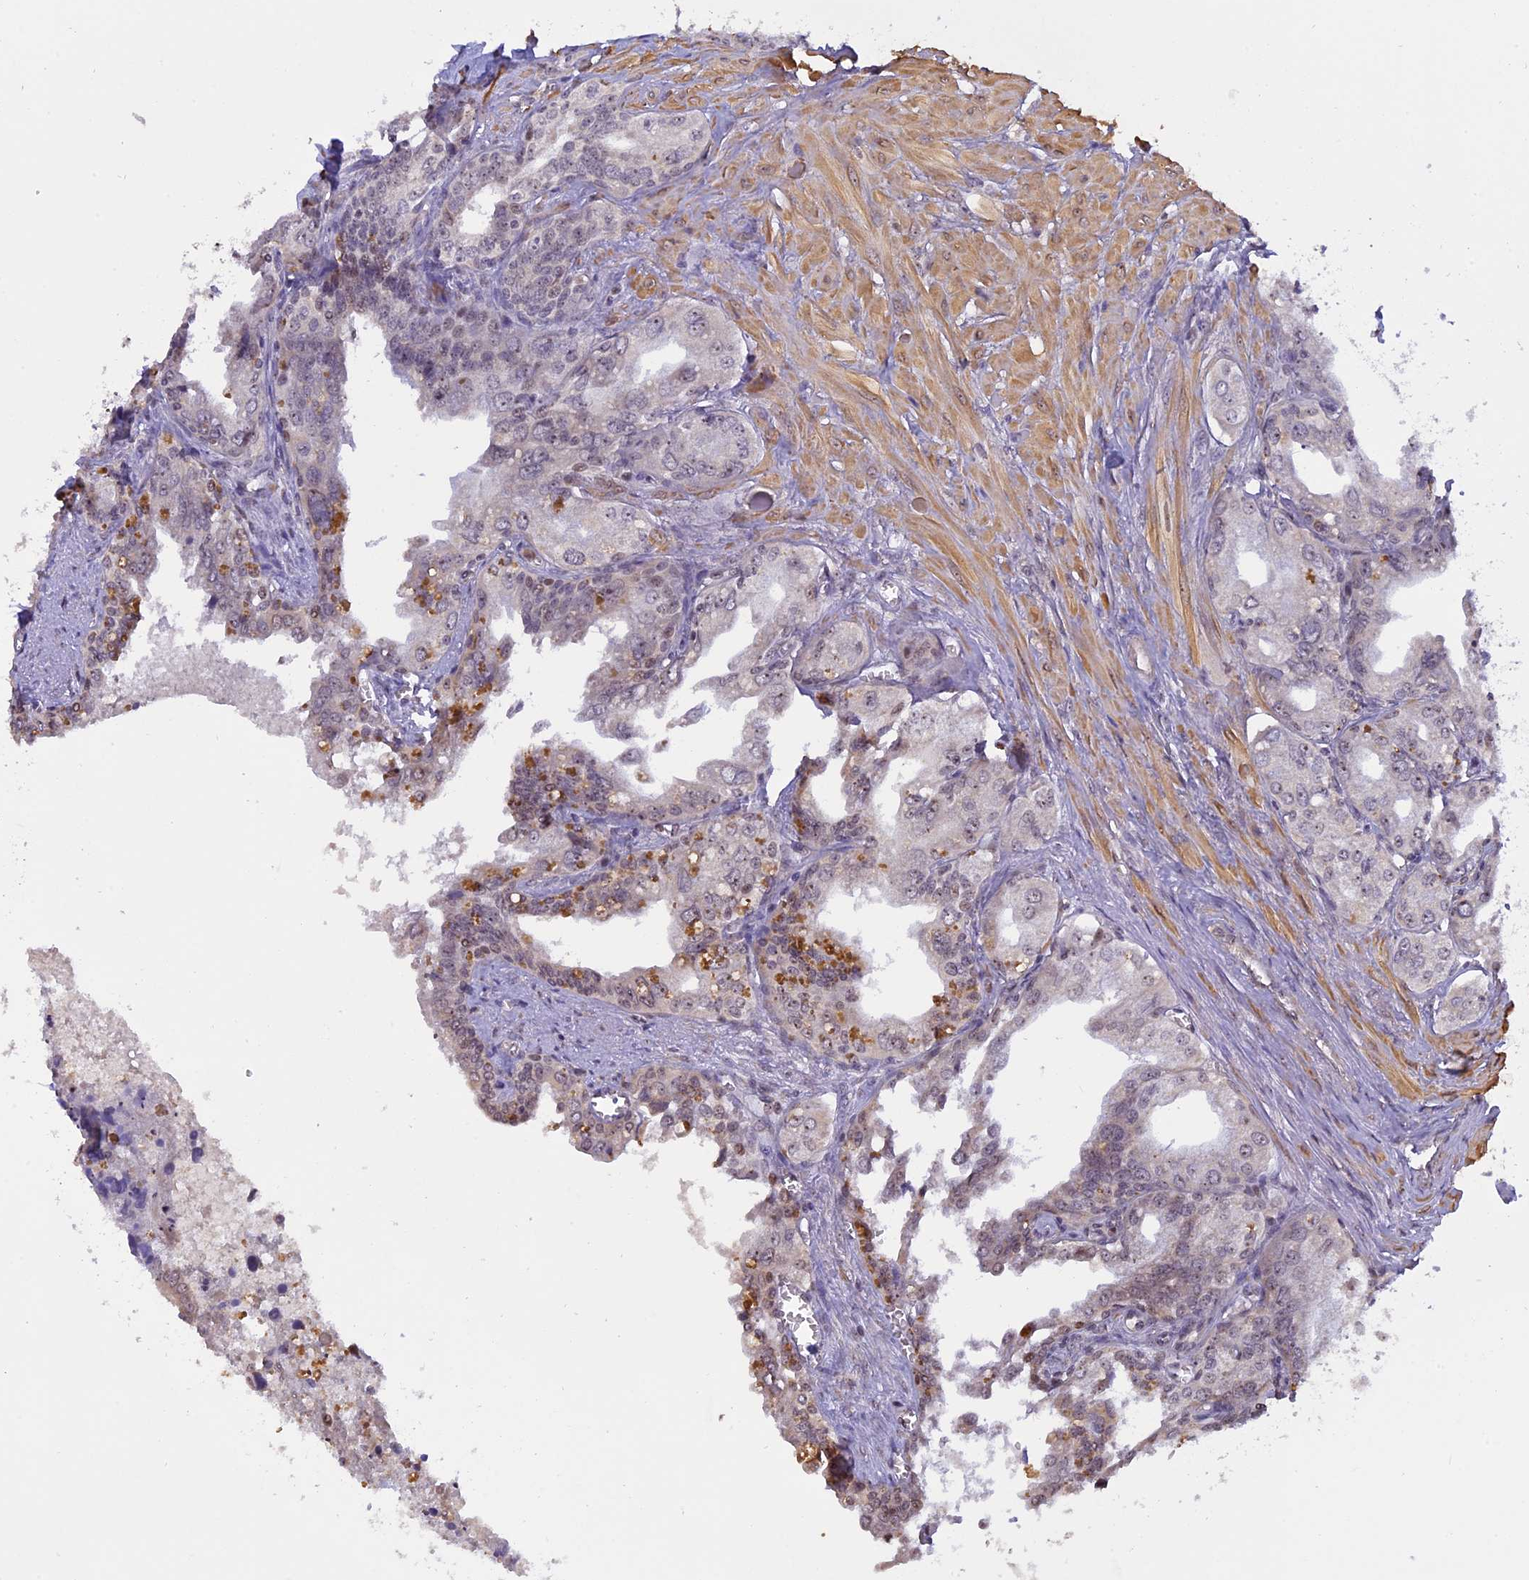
{"staining": {"intensity": "weak", "quantity": "<25%", "location": "nuclear"}, "tissue": "seminal vesicle", "cell_type": "Glandular cells", "image_type": "normal", "snomed": [{"axis": "morphology", "description": "Normal tissue, NOS"}, {"axis": "topography", "description": "Seminal veicle"}], "caption": "Seminal vesicle stained for a protein using IHC displays no staining glandular cells.", "gene": "MGA", "patient": {"sex": "male", "age": 67}}